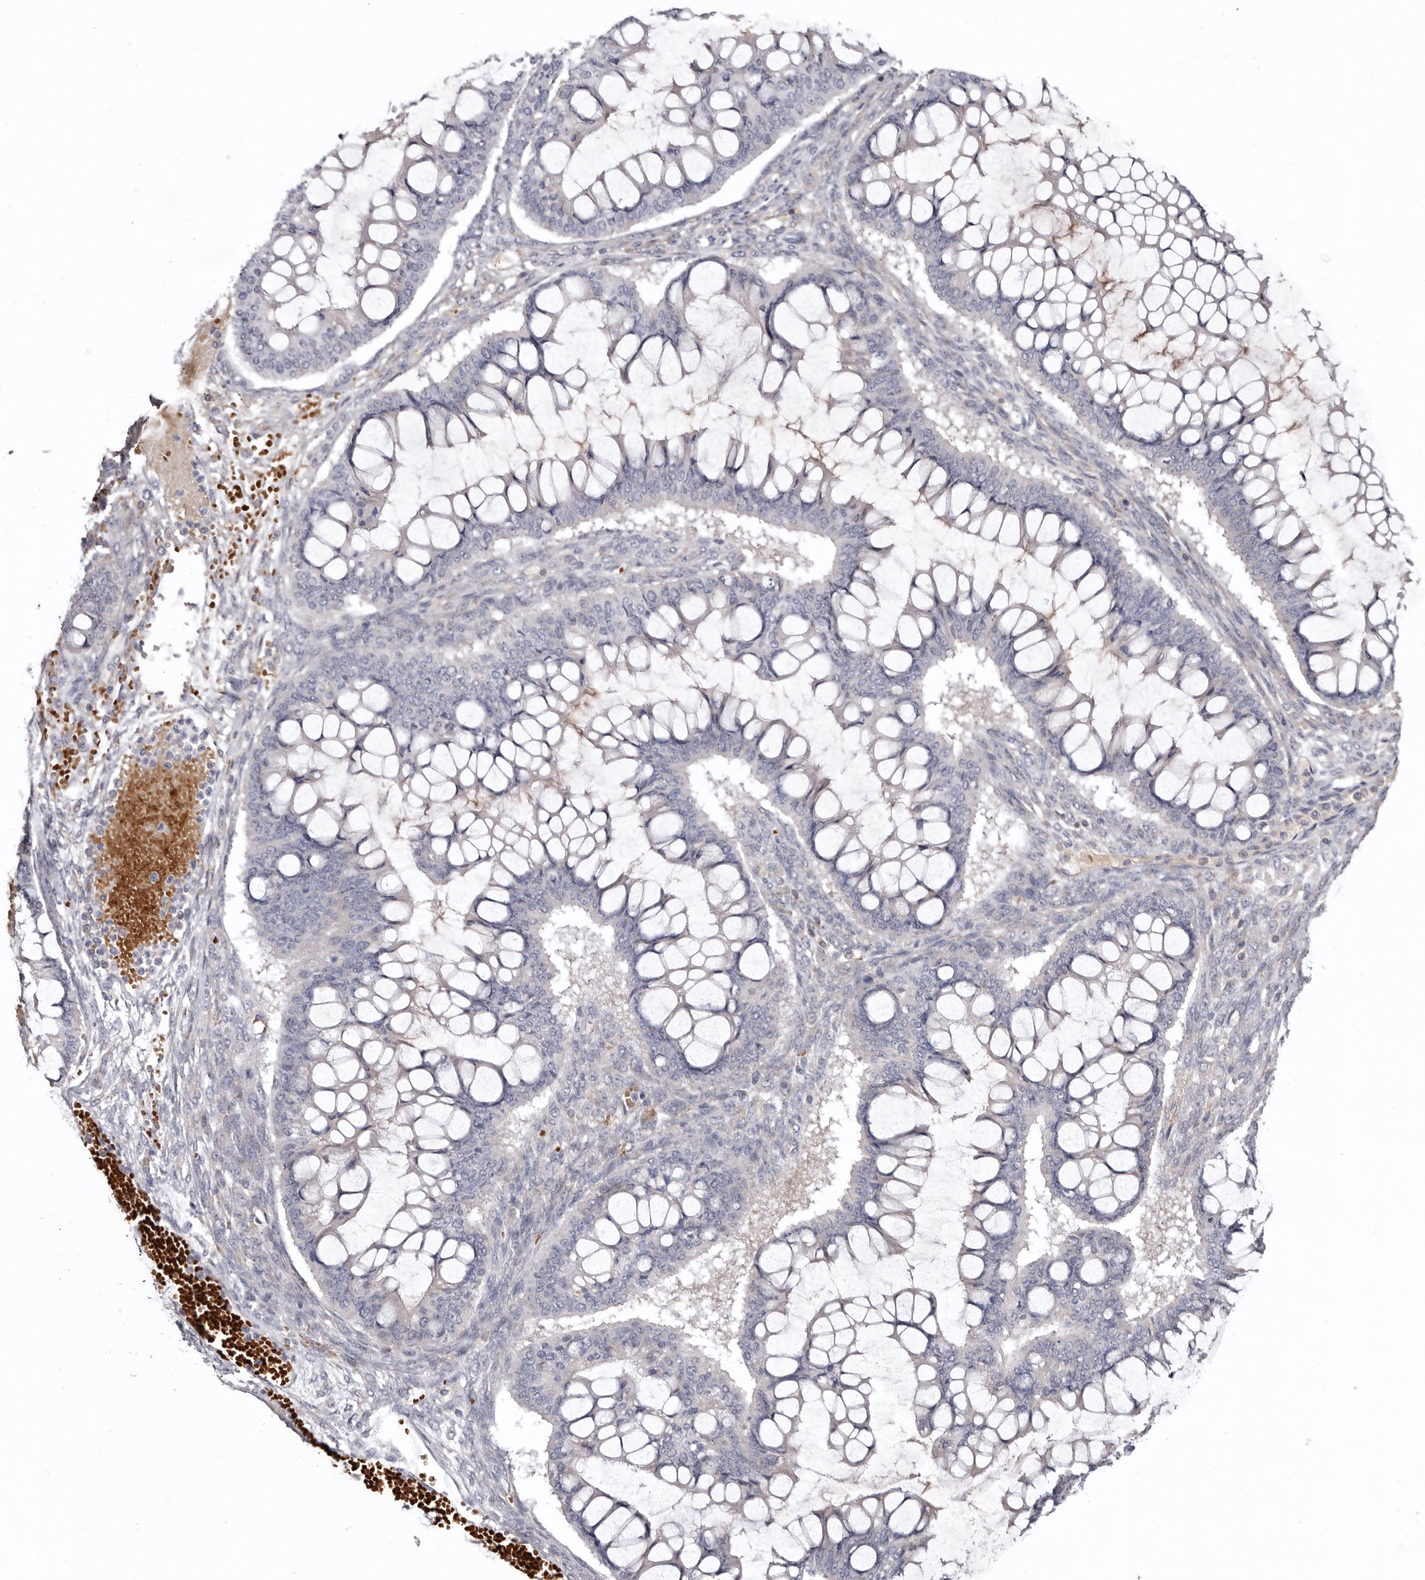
{"staining": {"intensity": "negative", "quantity": "none", "location": "none"}, "tissue": "ovarian cancer", "cell_type": "Tumor cells", "image_type": "cancer", "snomed": [{"axis": "morphology", "description": "Cystadenocarcinoma, mucinous, NOS"}, {"axis": "topography", "description": "Ovary"}], "caption": "Immunohistochemical staining of human mucinous cystadenocarcinoma (ovarian) demonstrates no significant expression in tumor cells. (DAB (3,3'-diaminobenzidine) IHC, high magnification).", "gene": "NENF", "patient": {"sex": "female", "age": 73}}